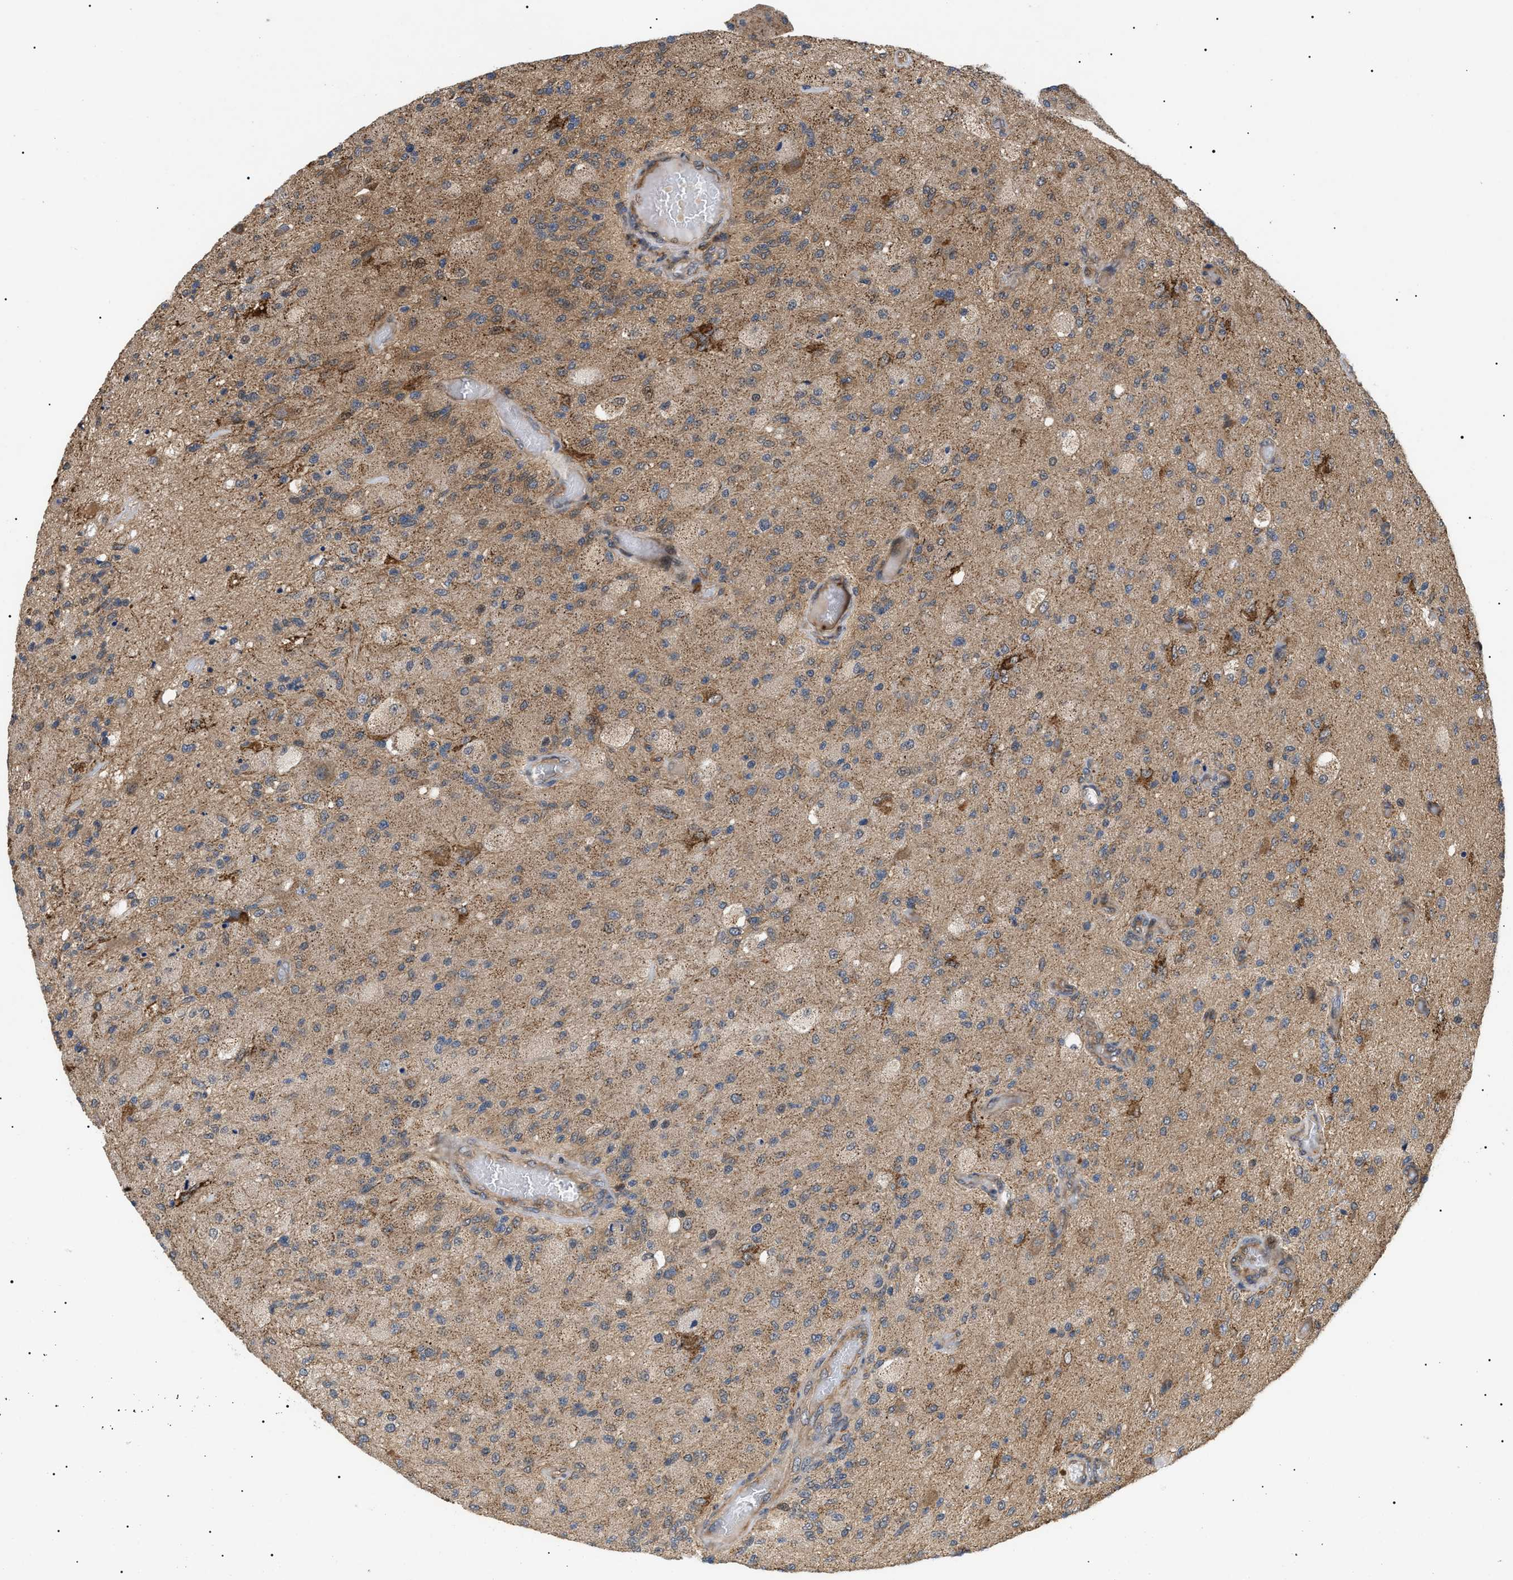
{"staining": {"intensity": "weak", "quantity": "25%-75%", "location": "cytoplasmic/membranous"}, "tissue": "glioma", "cell_type": "Tumor cells", "image_type": "cancer", "snomed": [{"axis": "morphology", "description": "Normal tissue, NOS"}, {"axis": "morphology", "description": "Glioma, malignant, High grade"}, {"axis": "topography", "description": "Cerebral cortex"}], "caption": "IHC micrograph of malignant glioma (high-grade) stained for a protein (brown), which demonstrates low levels of weak cytoplasmic/membranous positivity in about 25%-75% of tumor cells.", "gene": "ASTL", "patient": {"sex": "male", "age": 77}}